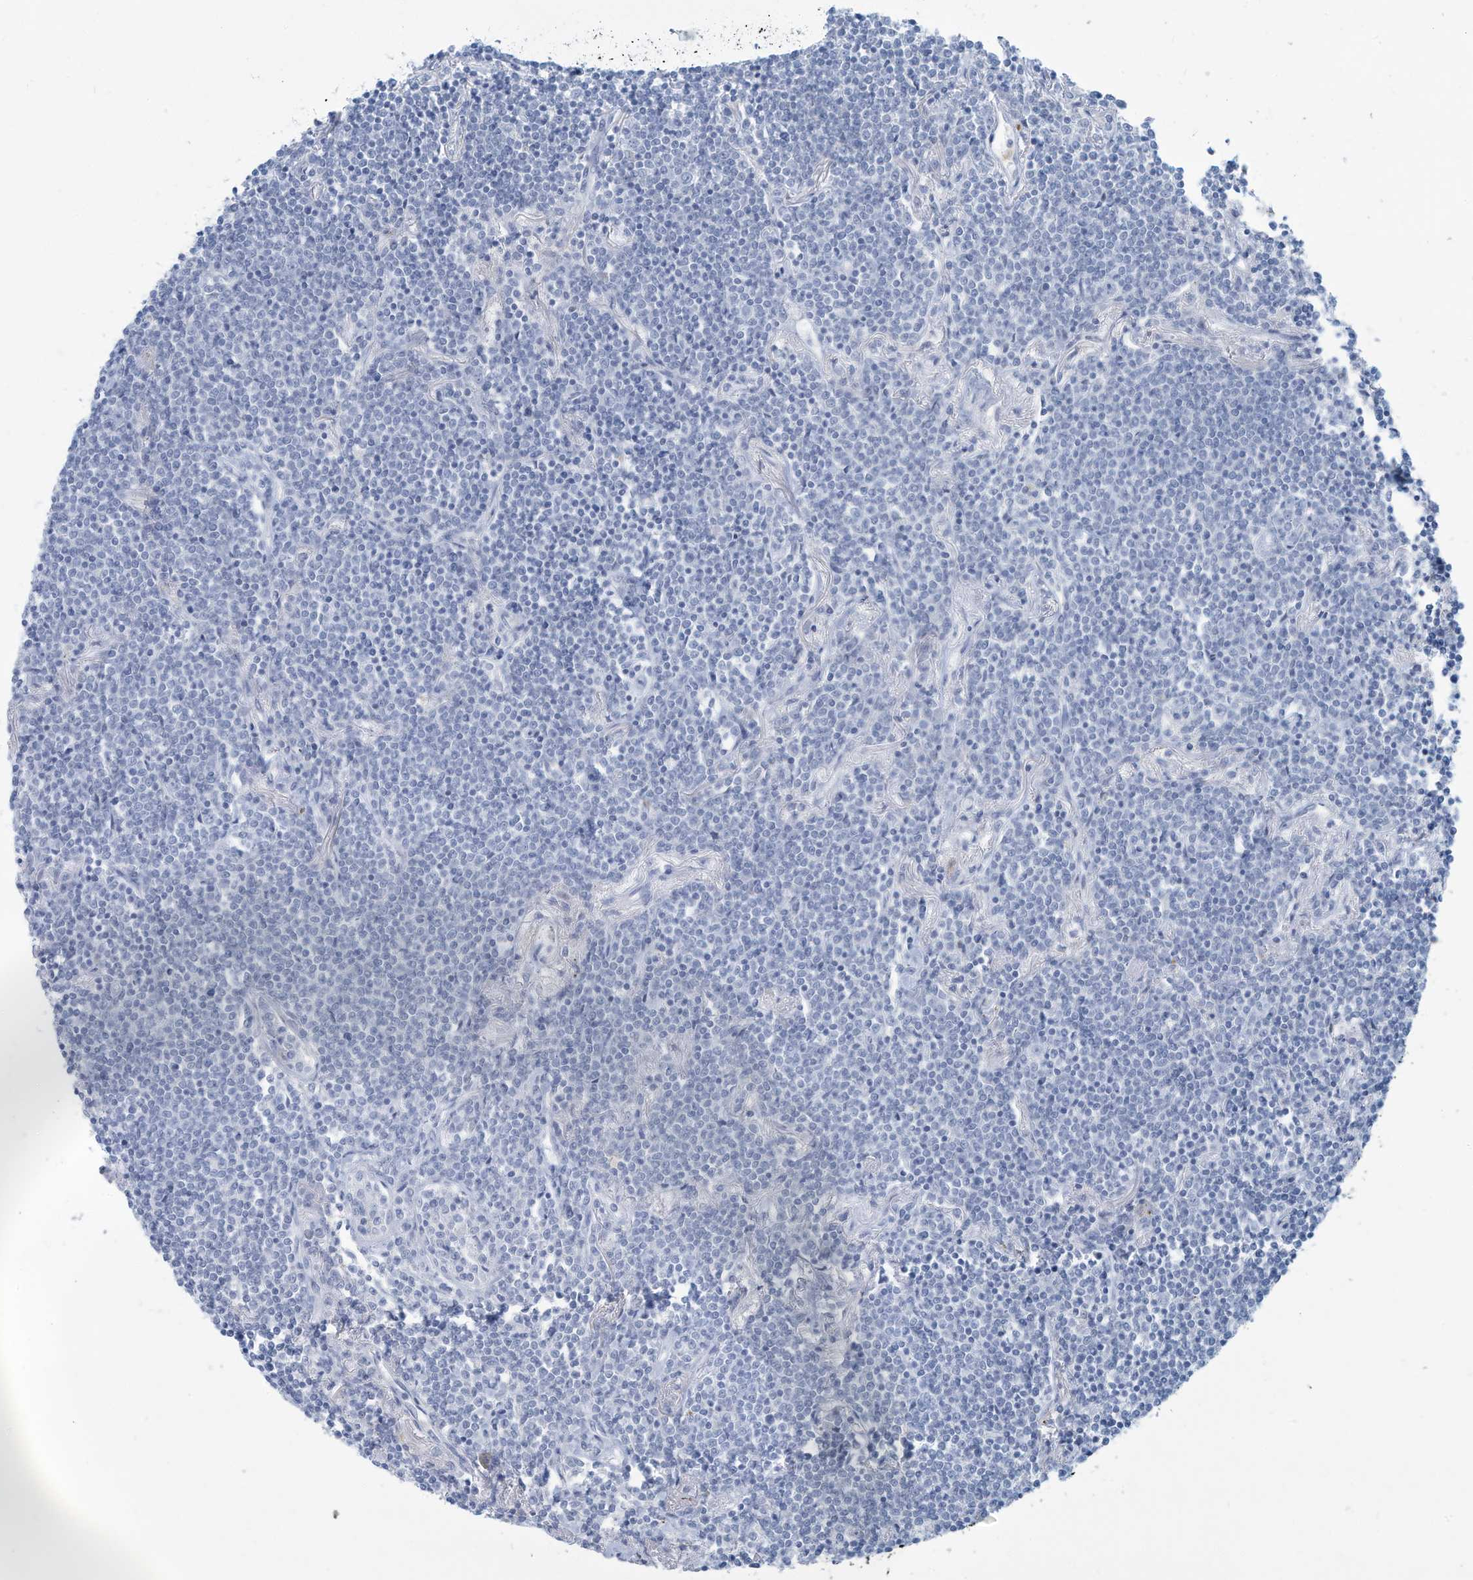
{"staining": {"intensity": "negative", "quantity": "none", "location": "none"}, "tissue": "lymphoma", "cell_type": "Tumor cells", "image_type": "cancer", "snomed": [{"axis": "morphology", "description": "Malignant lymphoma, non-Hodgkin's type, Low grade"}, {"axis": "topography", "description": "Lung"}], "caption": "A histopathology image of human malignant lymphoma, non-Hodgkin's type (low-grade) is negative for staining in tumor cells.", "gene": "ERI2", "patient": {"sex": "female", "age": 71}}